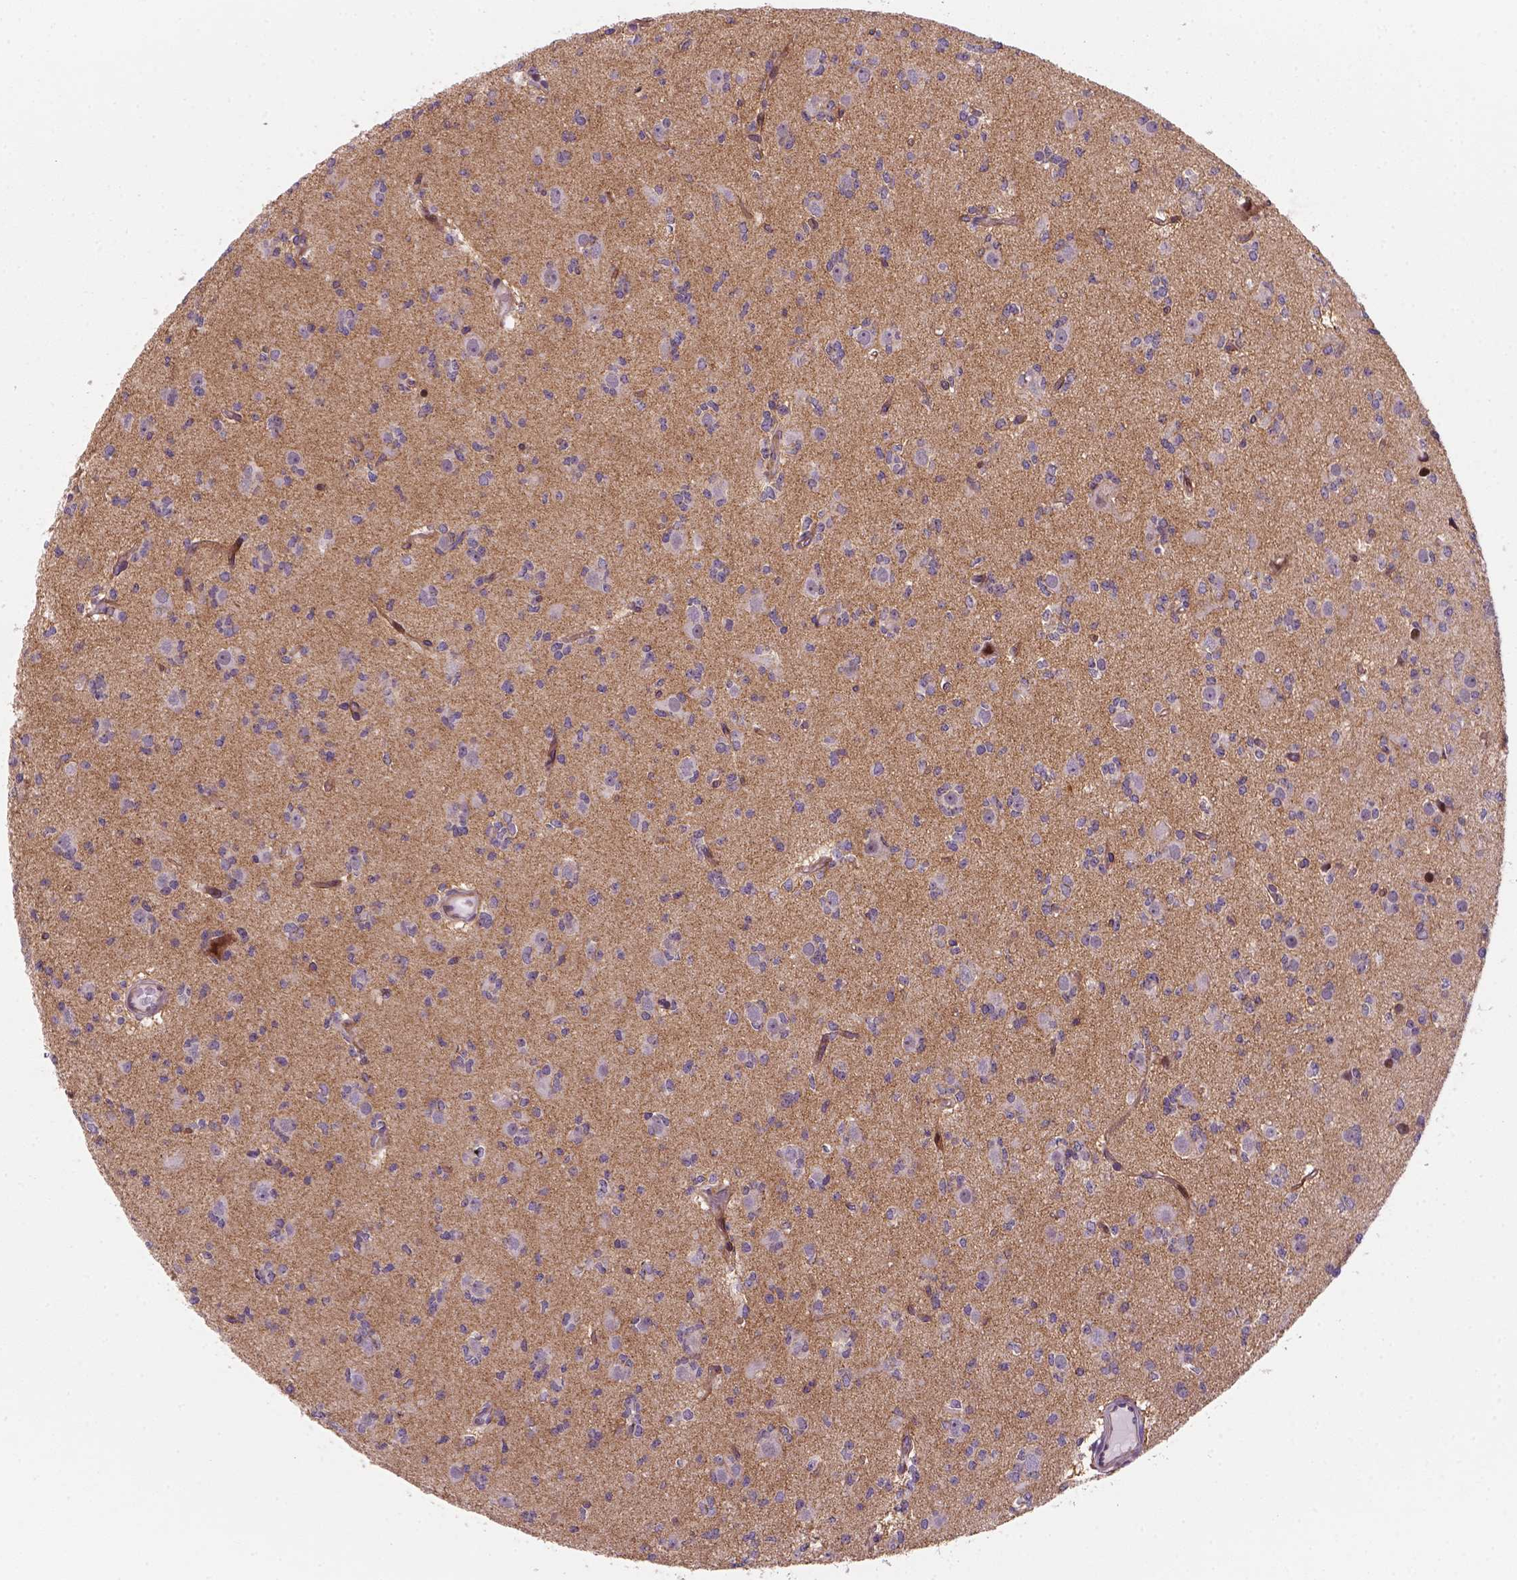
{"staining": {"intensity": "weak", "quantity": "<25%", "location": "cytoplasmic/membranous"}, "tissue": "glioma", "cell_type": "Tumor cells", "image_type": "cancer", "snomed": [{"axis": "morphology", "description": "Glioma, malignant, Low grade"}, {"axis": "topography", "description": "Brain"}], "caption": "Glioma stained for a protein using immunohistochemistry (IHC) shows no staining tumor cells.", "gene": "VSTM5", "patient": {"sex": "male", "age": 27}}